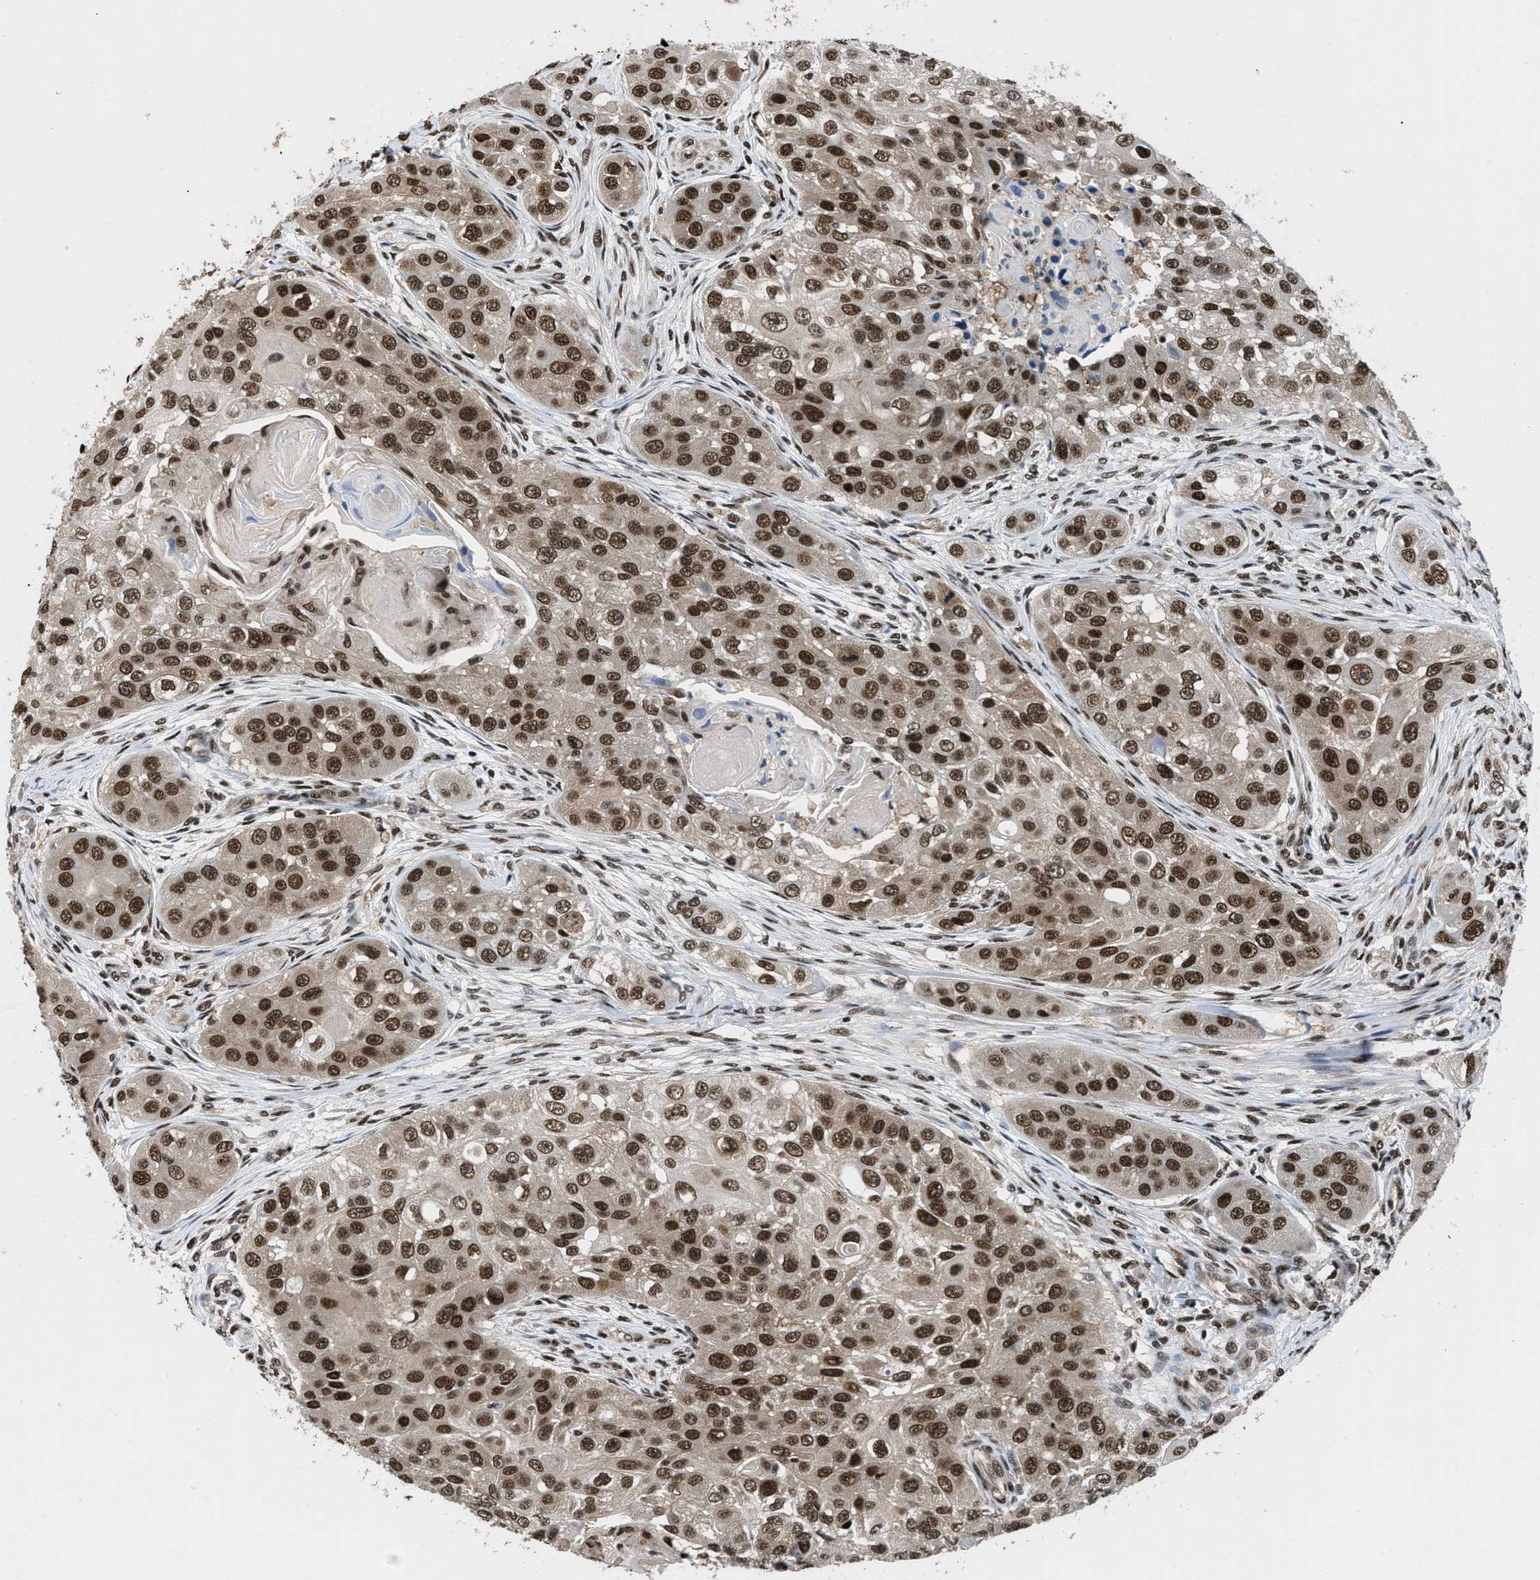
{"staining": {"intensity": "strong", "quantity": ">75%", "location": "nuclear"}, "tissue": "head and neck cancer", "cell_type": "Tumor cells", "image_type": "cancer", "snomed": [{"axis": "morphology", "description": "Normal tissue, NOS"}, {"axis": "morphology", "description": "Squamous cell carcinoma, NOS"}, {"axis": "topography", "description": "Skeletal muscle"}, {"axis": "topography", "description": "Head-Neck"}], "caption": "A high amount of strong nuclear expression is present in approximately >75% of tumor cells in head and neck cancer (squamous cell carcinoma) tissue.", "gene": "SAFB", "patient": {"sex": "male", "age": 51}}